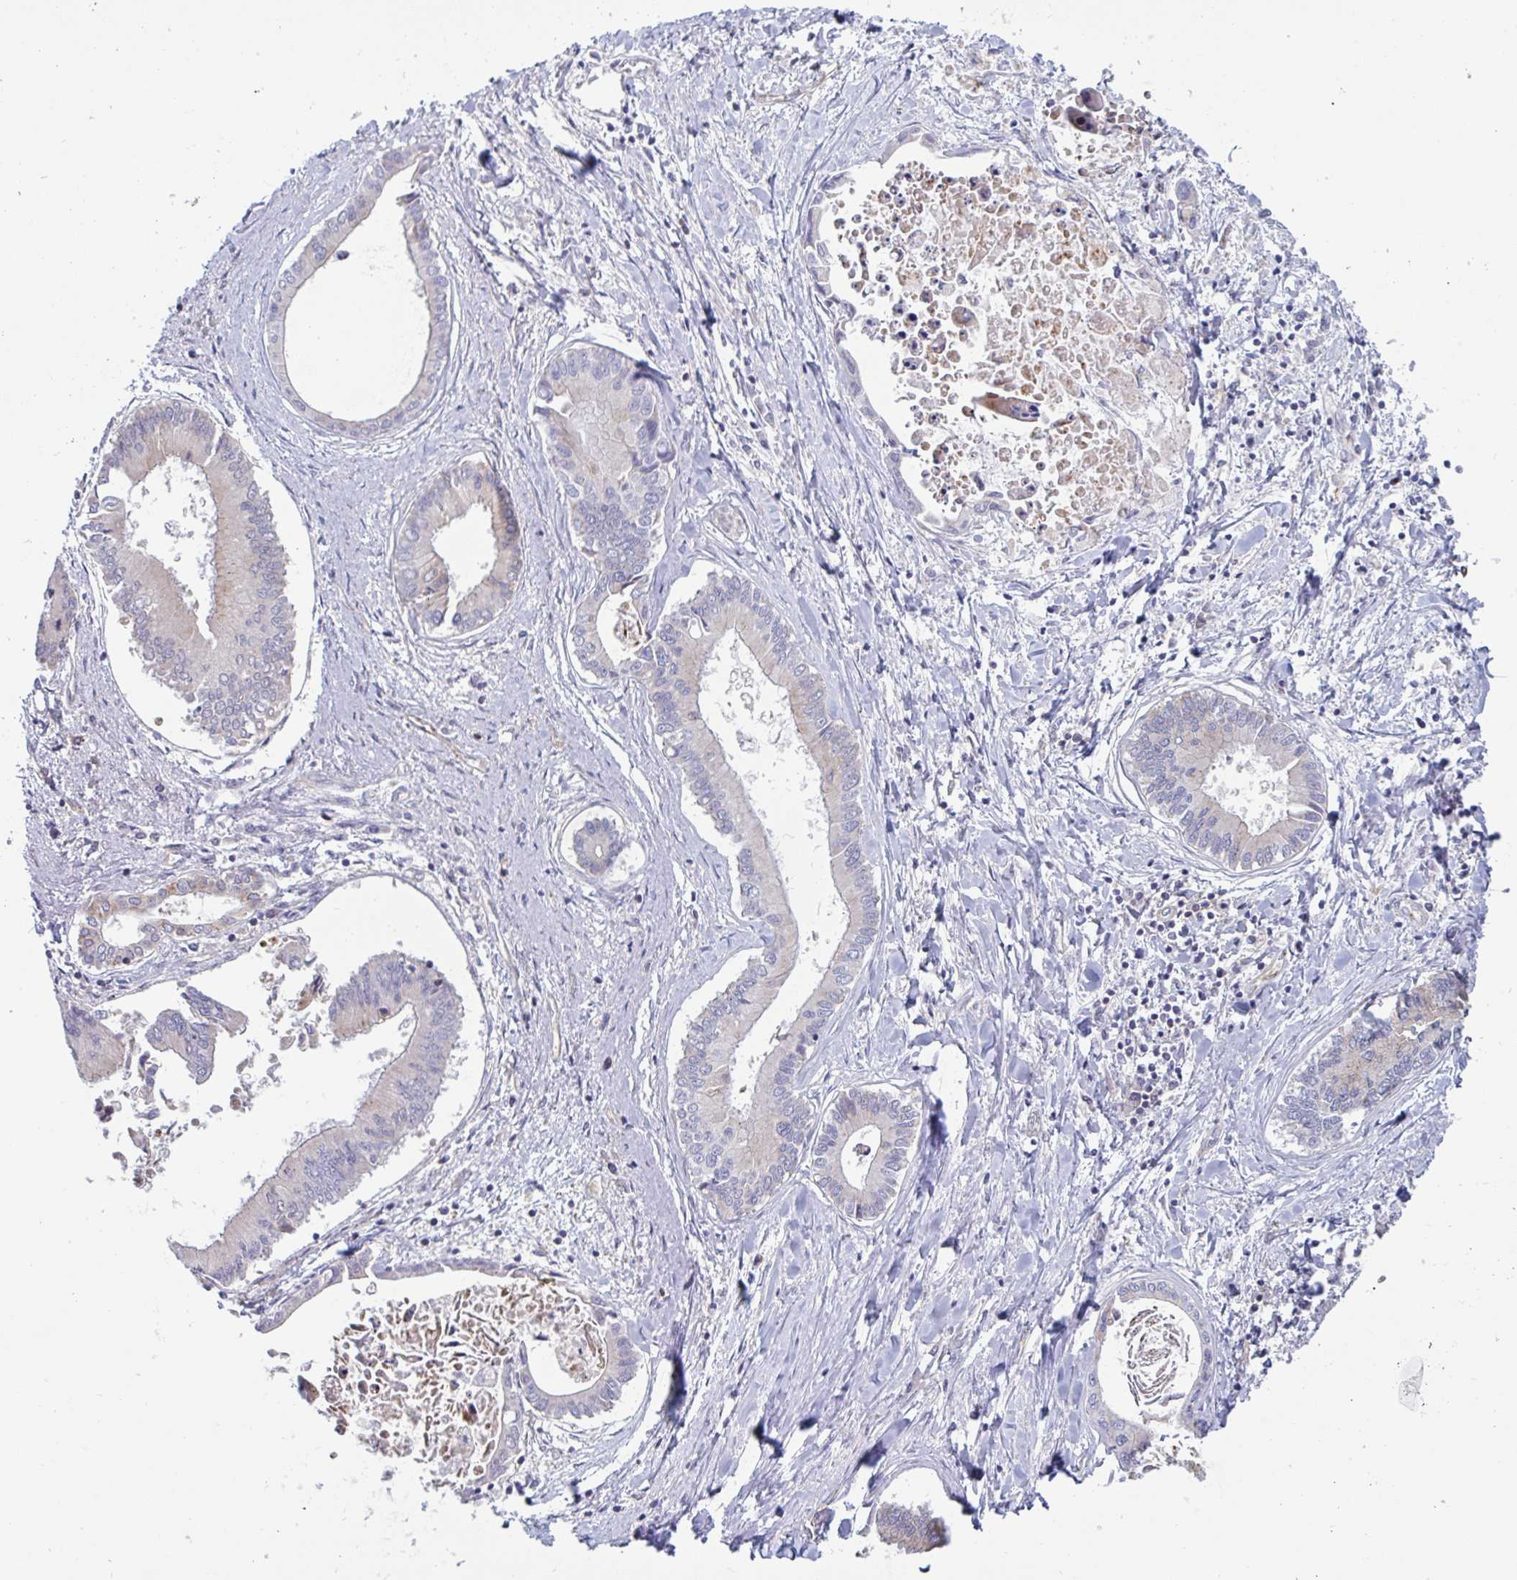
{"staining": {"intensity": "weak", "quantity": "<25%", "location": "cytoplasmic/membranous"}, "tissue": "liver cancer", "cell_type": "Tumor cells", "image_type": "cancer", "snomed": [{"axis": "morphology", "description": "Cholangiocarcinoma"}, {"axis": "topography", "description": "Liver"}], "caption": "IHC image of neoplastic tissue: liver cancer (cholangiocarcinoma) stained with DAB (3,3'-diaminobenzidine) exhibits no significant protein staining in tumor cells.", "gene": "SLC9A6", "patient": {"sex": "male", "age": 66}}